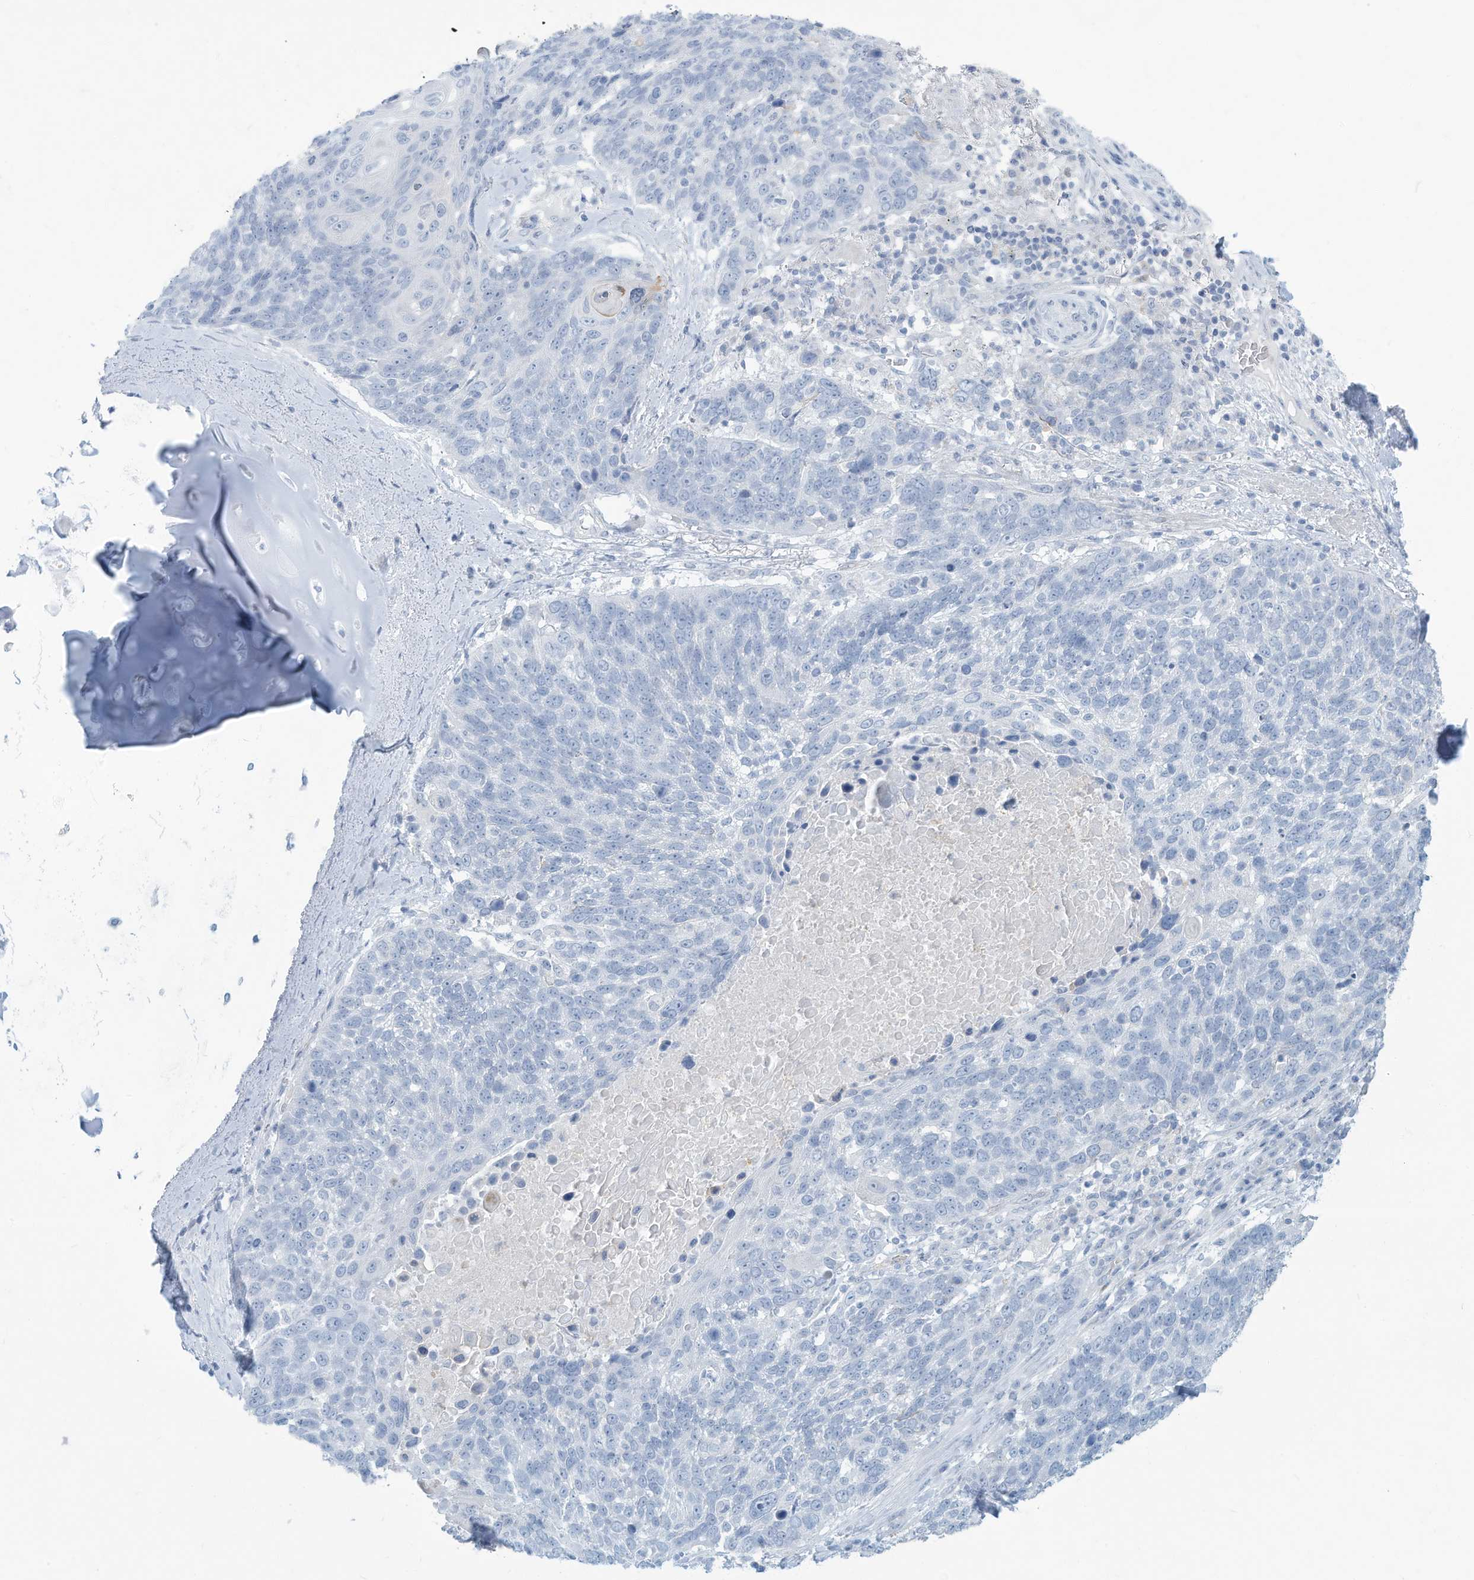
{"staining": {"intensity": "negative", "quantity": "none", "location": "none"}, "tissue": "lung cancer", "cell_type": "Tumor cells", "image_type": "cancer", "snomed": [{"axis": "morphology", "description": "Squamous cell carcinoma, NOS"}, {"axis": "topography", "description": "Lung"}], "caption": "Squamous cell carcinoma (lung) stained for a protein using immunohistochemistry displays no expression tumor cells.", "gene": "ERI2", "patient": {"sex": "male", "age": 66}}